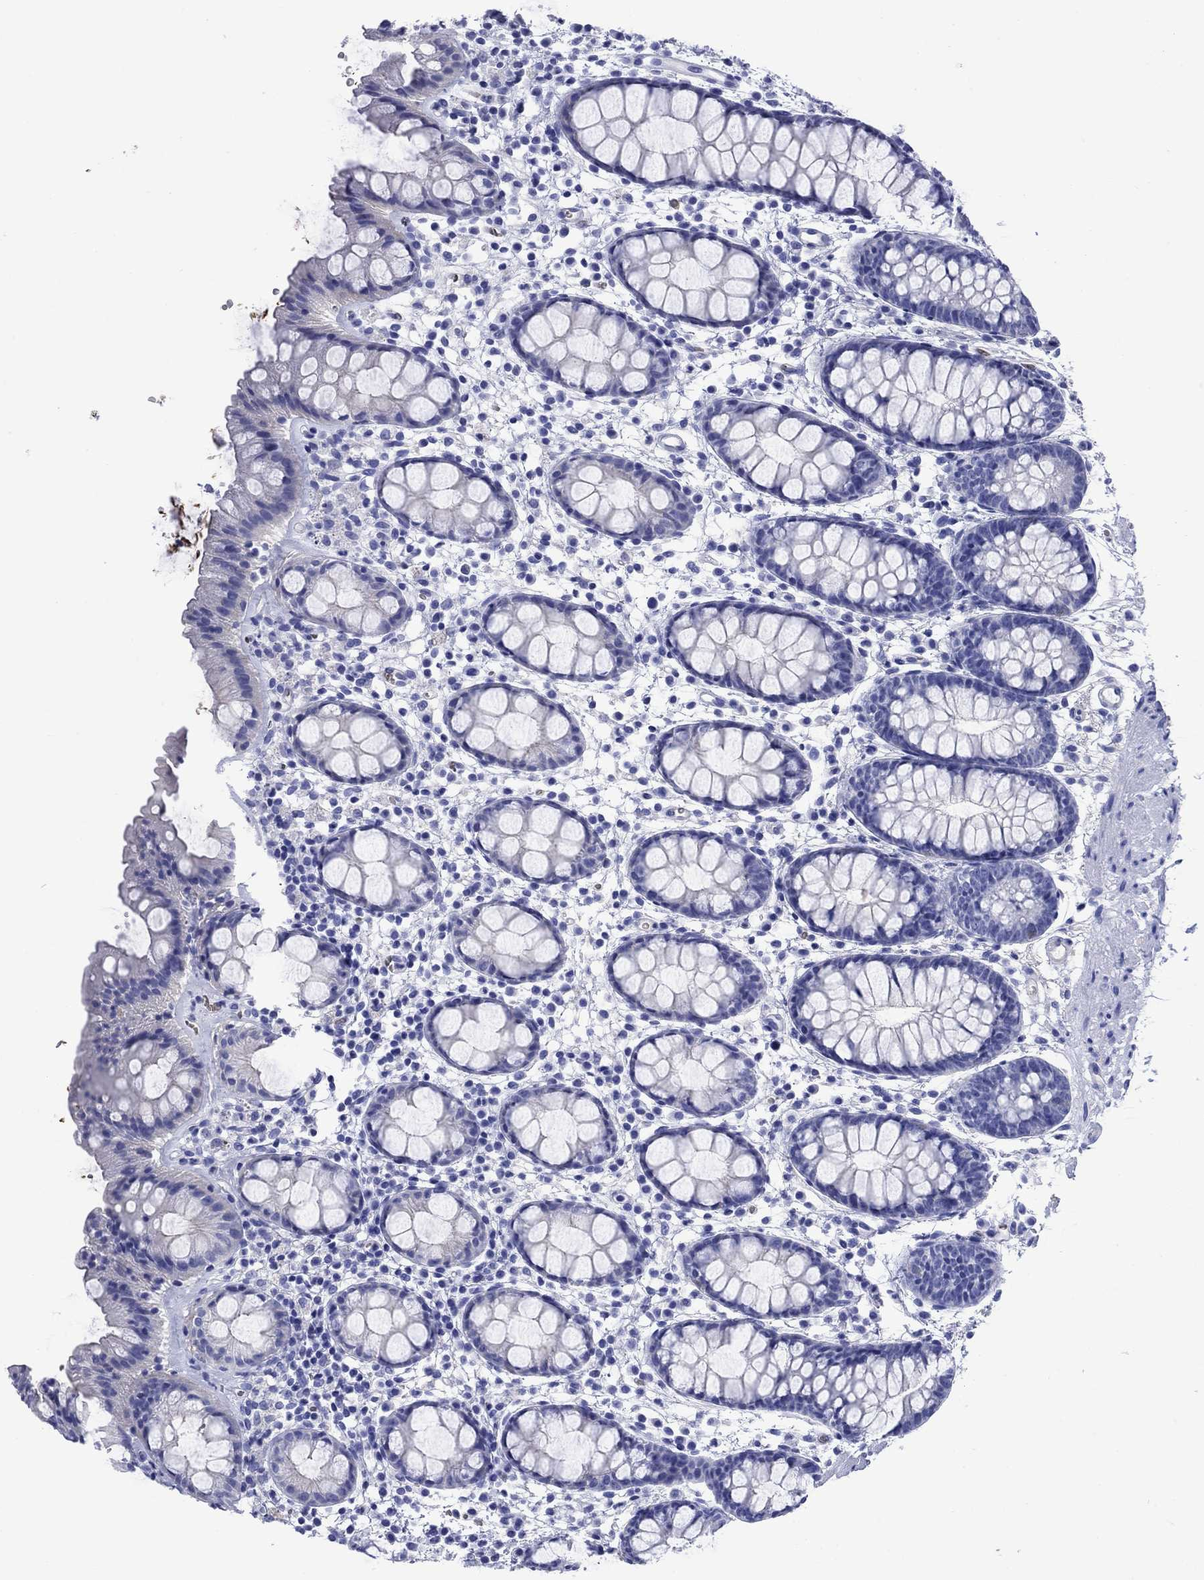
{"staining": {"intensity": "negative", "quantity": "none", "location": "none"}, "tissue": "rectum", "cell_type": "Glandular cells", "image_type": "normal", "snomed": [{"axis": "morphology", "description": "Normal tissue, NOS"}, {"axis": "topography", "description": "Rectum"}], "caption": "Histopathology image shows no significant protein staining in glandular cells of normal rectum.", "gene": "SLC1A2", "patient": {"sex": "male", "age": 57}}